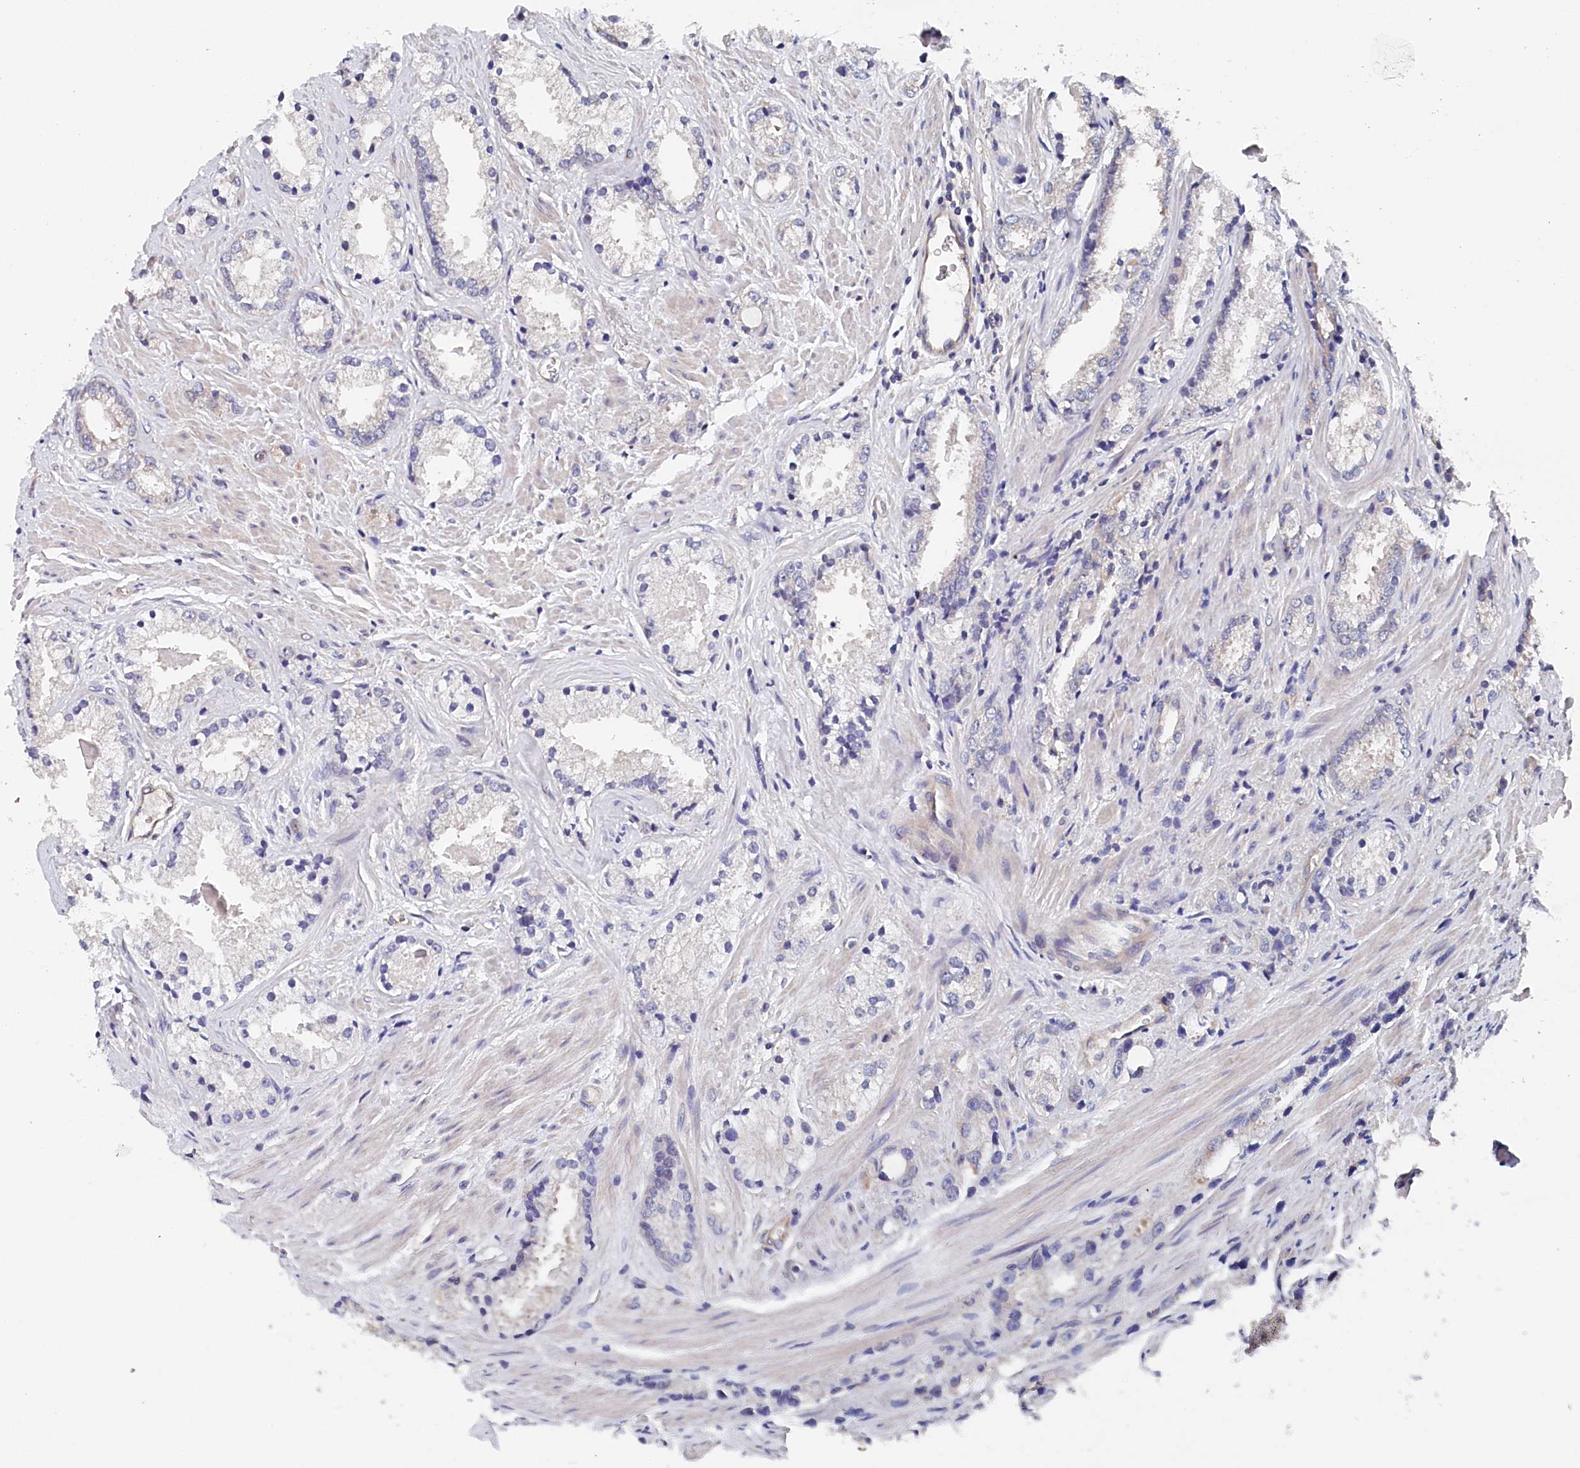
{"staining": {"intensity": "negative", "quantity": "none", "location": "none"}, "tissue": "prostate cancer", "cell_type": "Tumor cells", "image_type": "cancer", "snomed": [{"axis": "morphology", "description": "Adenocarcinoma, High grade"}, {"axis": "topography", "description": "Prostate"}], "caption": "Tumor cells are negative for brown protein staining in prostate cancer (high-grade adenocarcinoma).", "gene": "BHMT", "patient": {"sex": "male", "age": 66}}